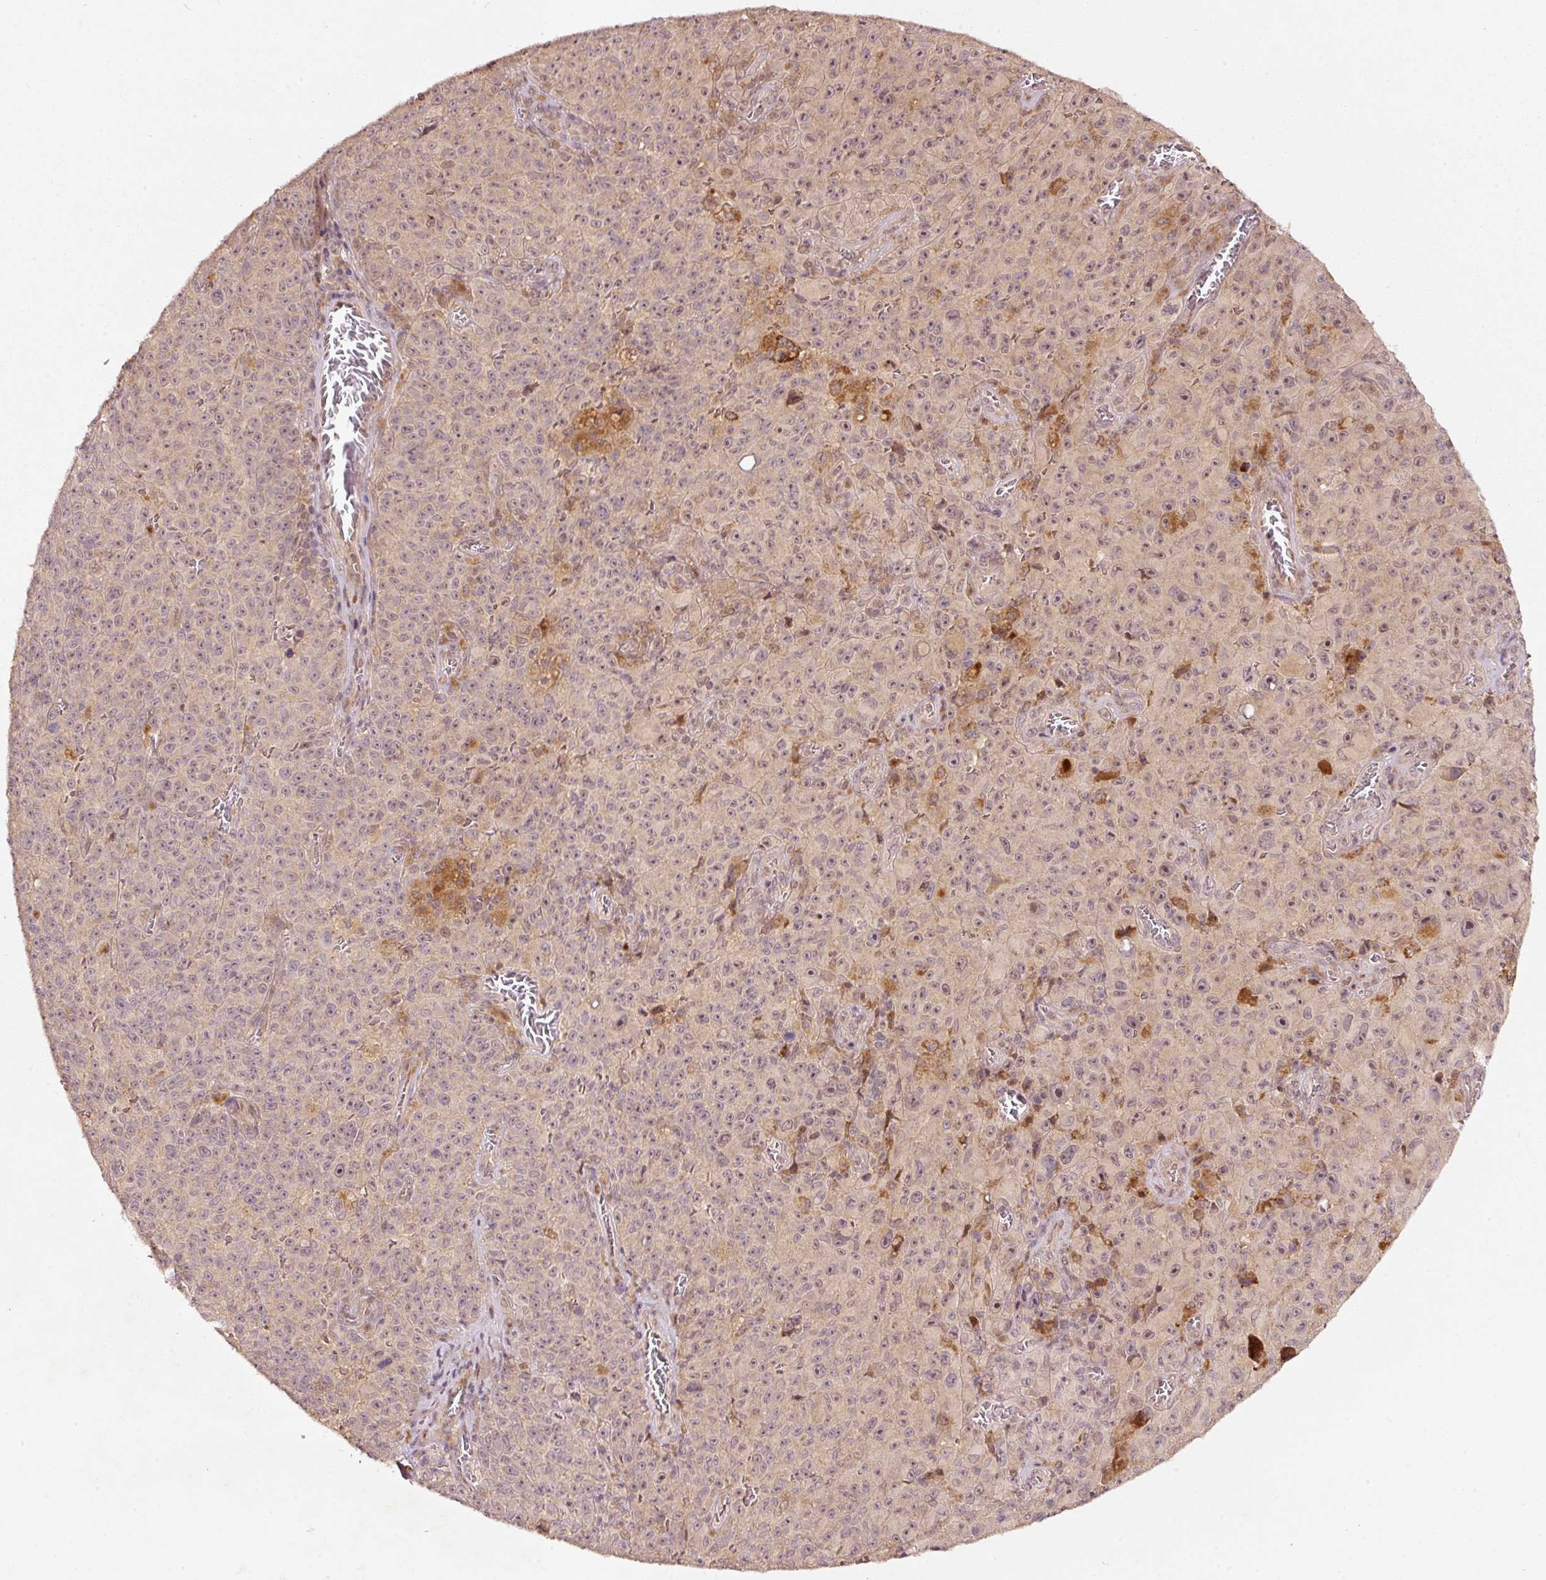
{"staining": {"intensity": "weak", "quantity": "25%-75%", "location": "nuclear"}, "tissue": "melanoma", "cell_type": "Tumor cells", "image_type": "cancer", "snomed": [{"axis": "morphology", "description": "Malignant melanoma, NOS"}, {"axis": "topography", "description": "Skin"}], "caption": "Brown immunohistochemical staining in human melanoma reveals weak nuclear expression in about 25%-75% of tumor cells.", "gene": "PCDHB1", "patient": {"sex": "female", "age": 82}}